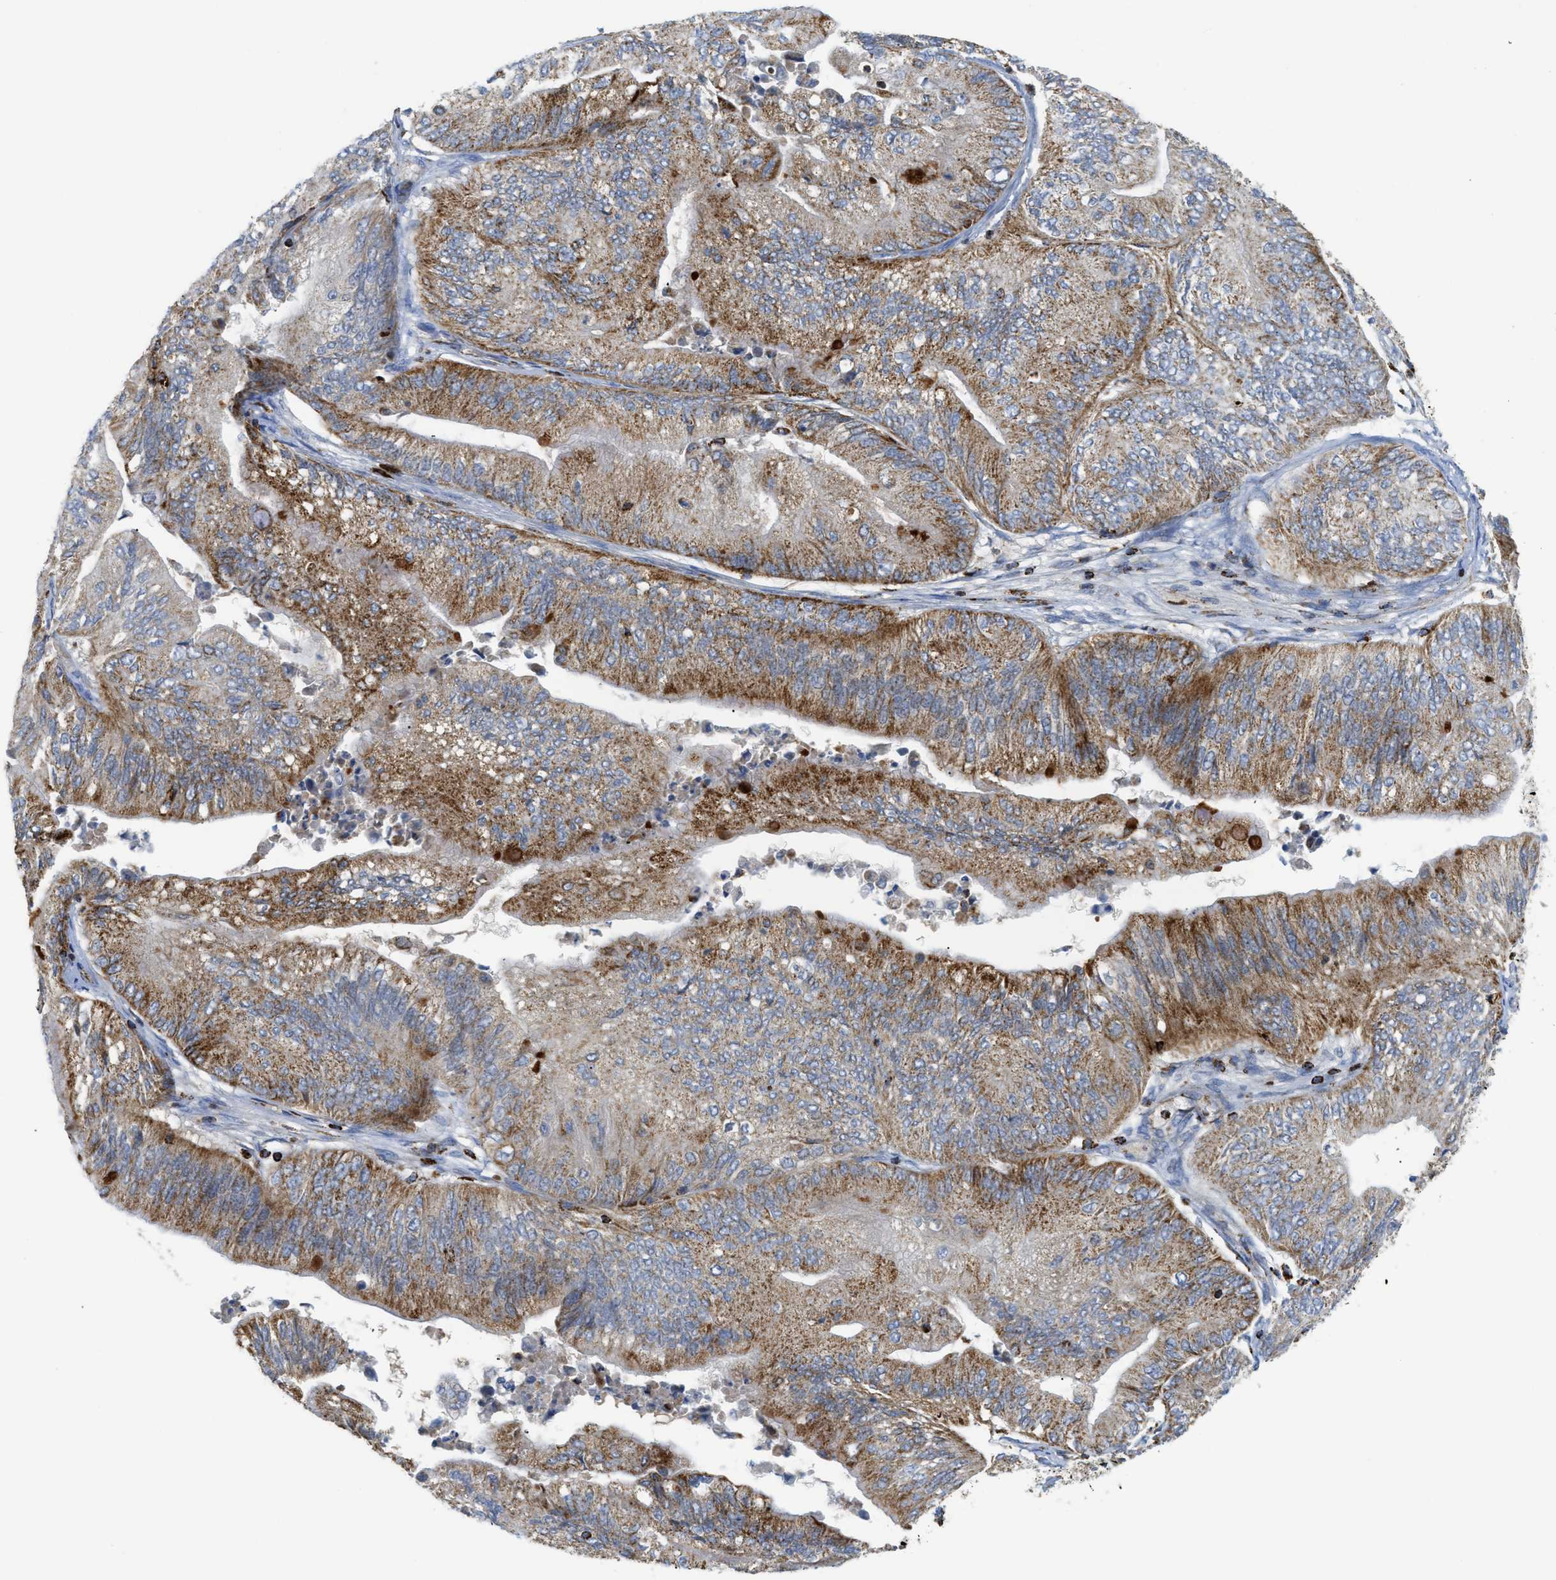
{"staining": {"intensity": "moderate", "quantity": ">75%", "location": "cytoplasmic/membranous"}, "tissue": "ovarian cancer", "cell_type": "Tumor cells", "image_type": "cancer", "snomed": [{"axis": "morphology", "description": "Cystadenocarcinoma, mucinous, NOS"}, {"axis": "topography", "description": "Ovary"}], "caption": "IHC image of human mucinous cystadenocarcinoma (ovarian) stained for a protein (brown), which demonstrates medium levels of moderate cytoplasmic/membranous expression in approximately >75% of tumor cells.", "gene": "SQOR", "patient": {"sex": "female", "age": 61}}